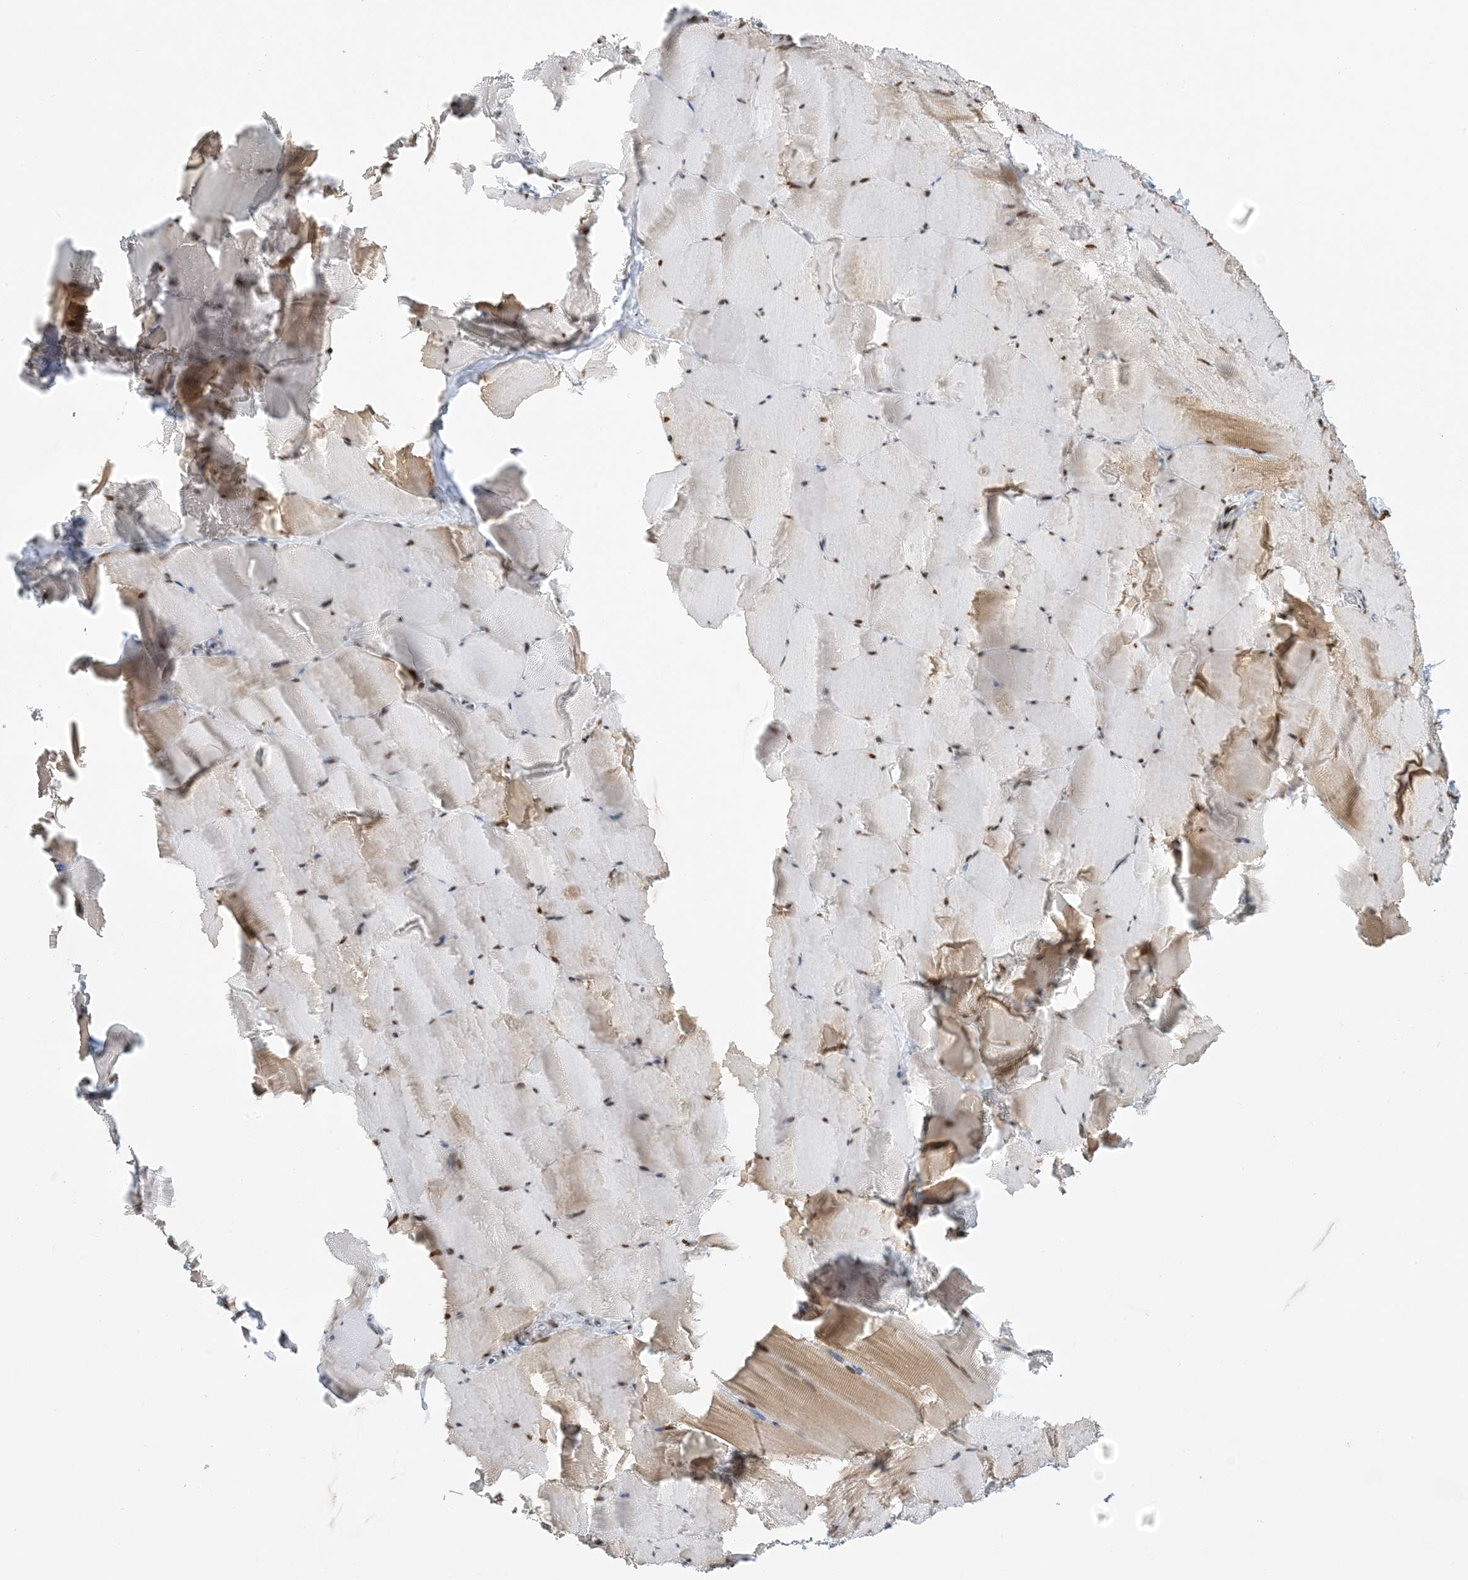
{"staining": {"intensity": "moderate", "quantity": "25%-75%", "location": "cytoplasmic/membranous,nuclear"}, "tissue": "skeletal muscle", "cell_type": "Myocytes", "image_type": "normal", "snomed": [{"axis": "morphology", "description": "Normal tissue, NOS"}, {"axis": "topography", "description": "Skeletal muscle"}], "caption": "This histopathology image reveals immunohistochemistry (IHC) staining of normal human skeletal muscle, with medium moderate cytoplasmic/membranous,nuclear expression in about 25%-75% of myocytes.", "gene": "STAG1", "patient": {"sex": "male", "age": 62}}